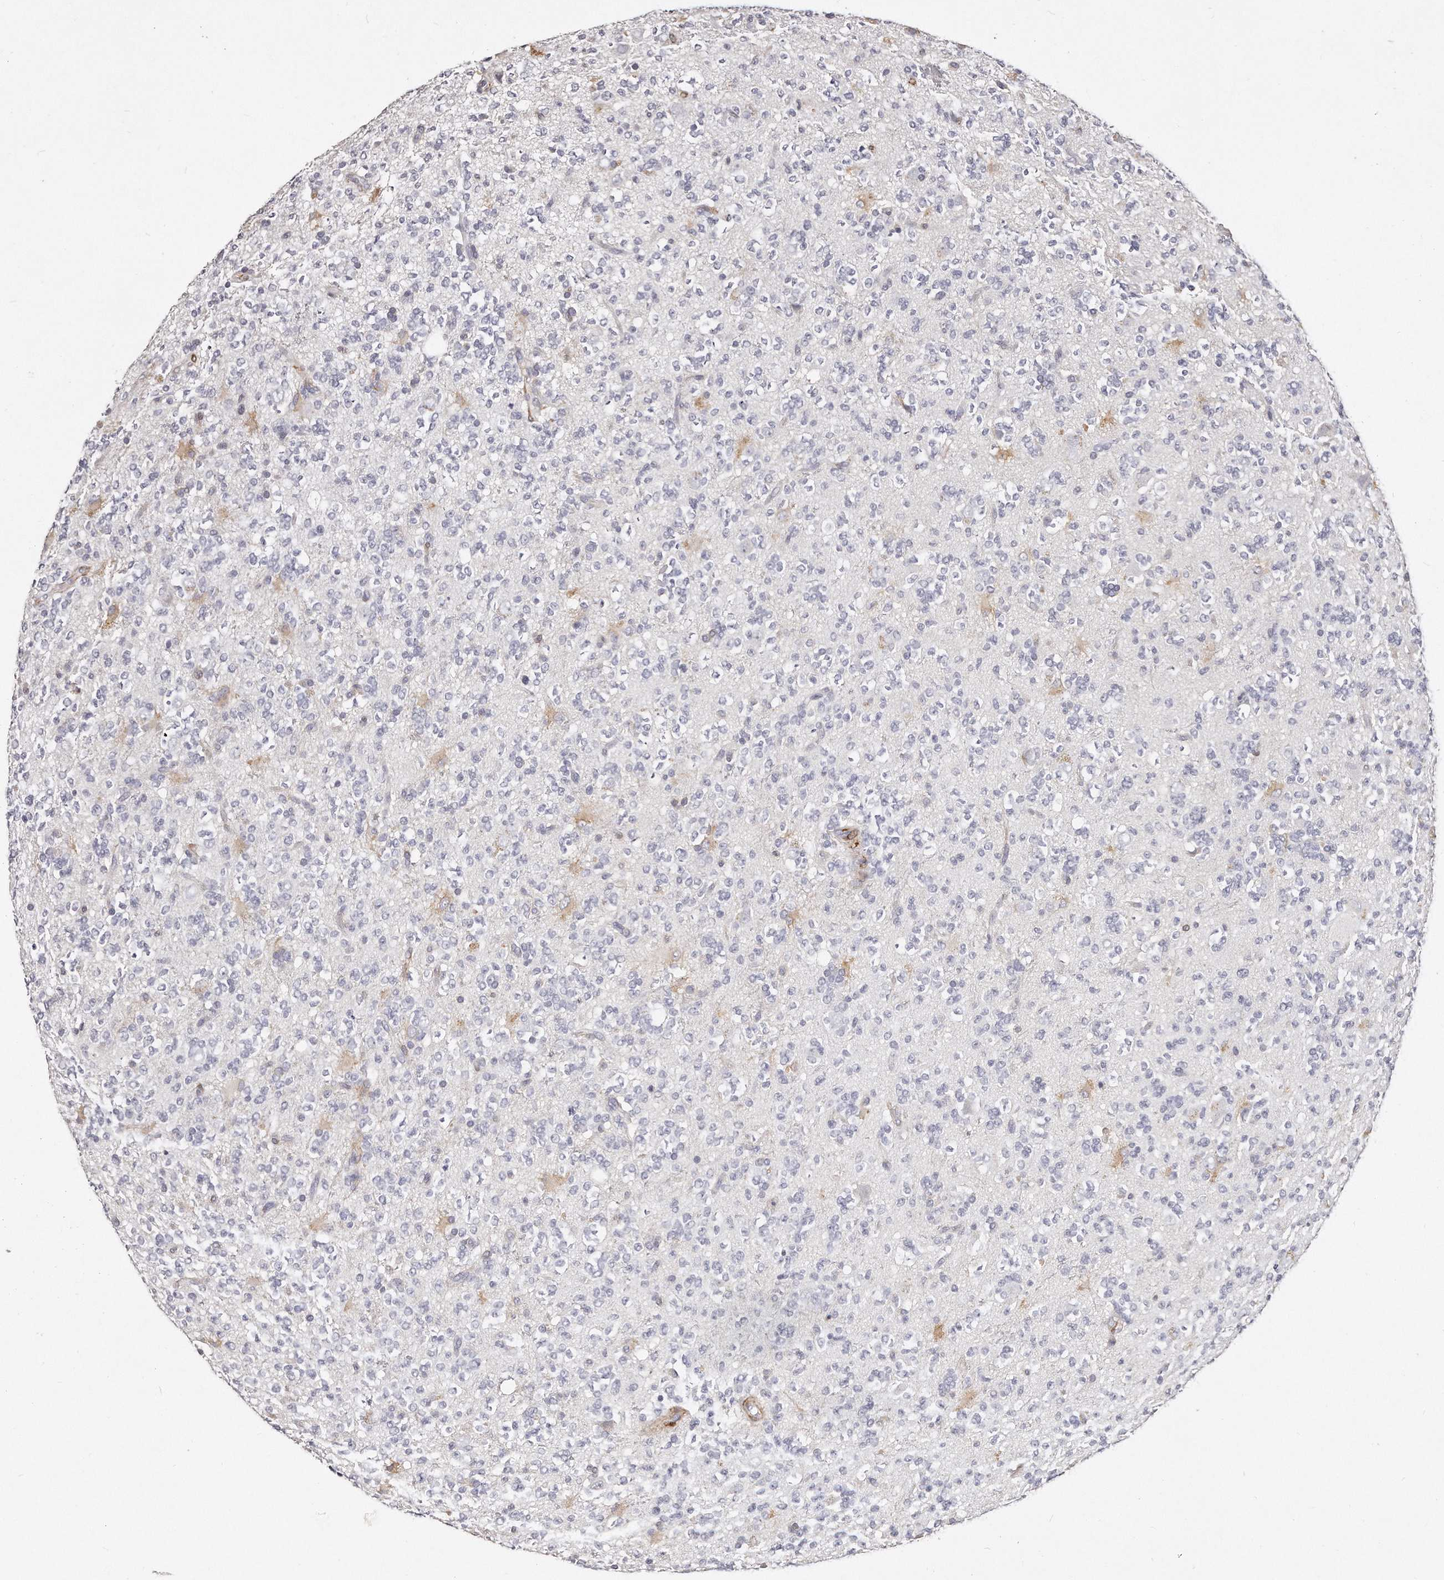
{"staining": {"intensity": "negative", "quantity": "none", "location": "none"}, "tissue": "glioma", "cell_type": "Tumor cells", "image_type": "cancer", "snomed": [{"axis": "morphology", "description": "Glioma, malignant, High grade"}, {"axis": "topography", "description": "Brain"}], "caption": "A histopathology image of human glioma is negative for staining in tumor cells. The staining was performed using DAB (3,3'-diaminobenzidine) to visualize the protein expression in brown, while the nuclei were stained in blue with hematoxylin (Magnification: 20x).", "gene": "LMOD1", "patient": {"sex": "female", "age": 62}}